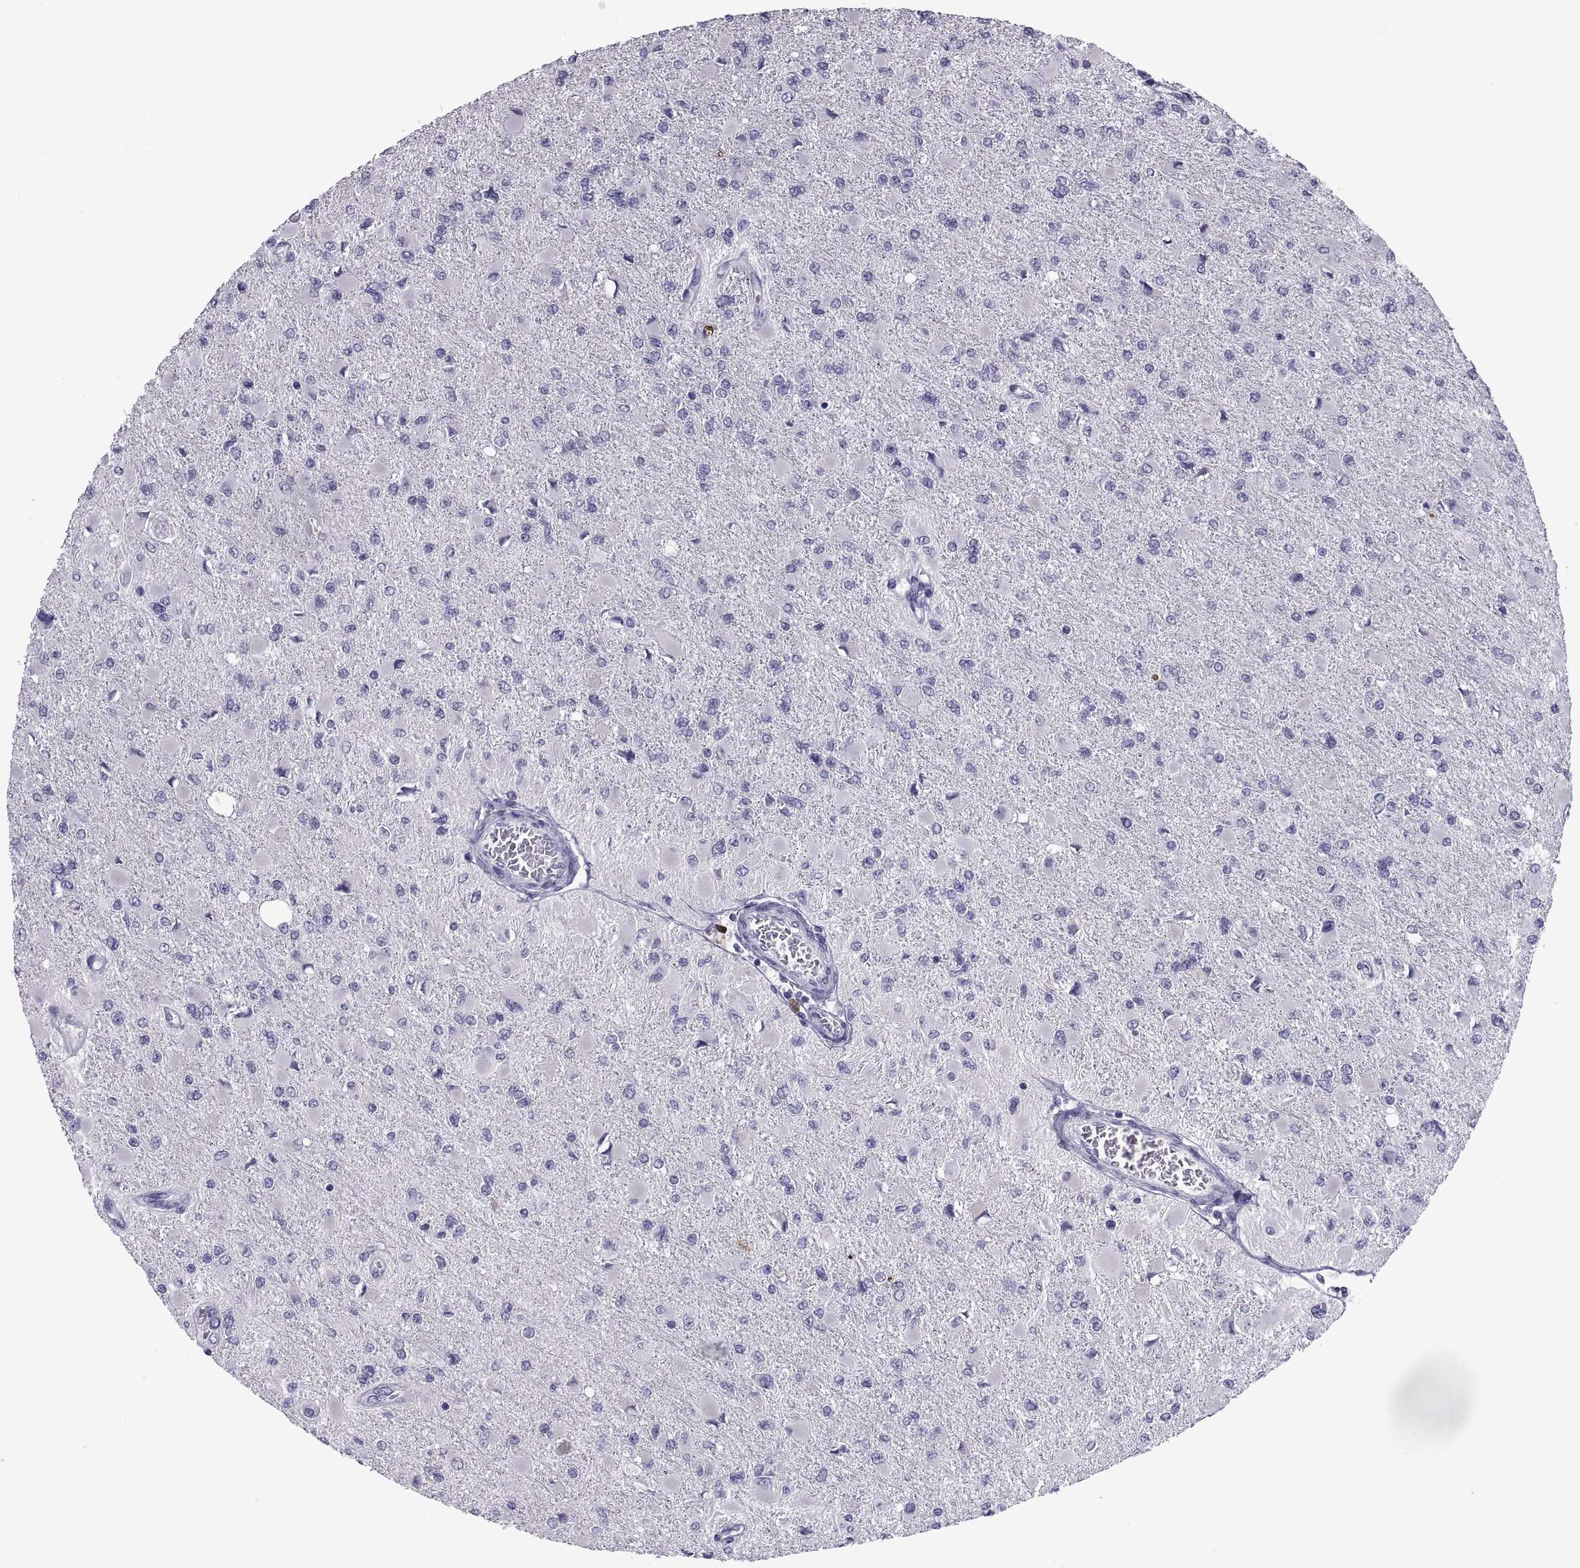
{"staining": {"intensity": "negative", "quantity": "none", "location": "none"}, "tissue": "glioma", "cell_type": "Tumor cells", "image_type": "cancer", "snomed": [{"axis": "morphology", "description": "Glioma, malignant, High grade"}, {"axis": "topography", "description": "Cerebral cortex"}], "caption": "Tumor cells are negative for protein expression in human high-grade glioma (malignant). (Stains: DAB IHC with hematoxylin counter stain, Microscopy: brightfield microscopy at high magnification).", "gene": "NPTX2", "patient": {"sex": "female", "age": 36}}